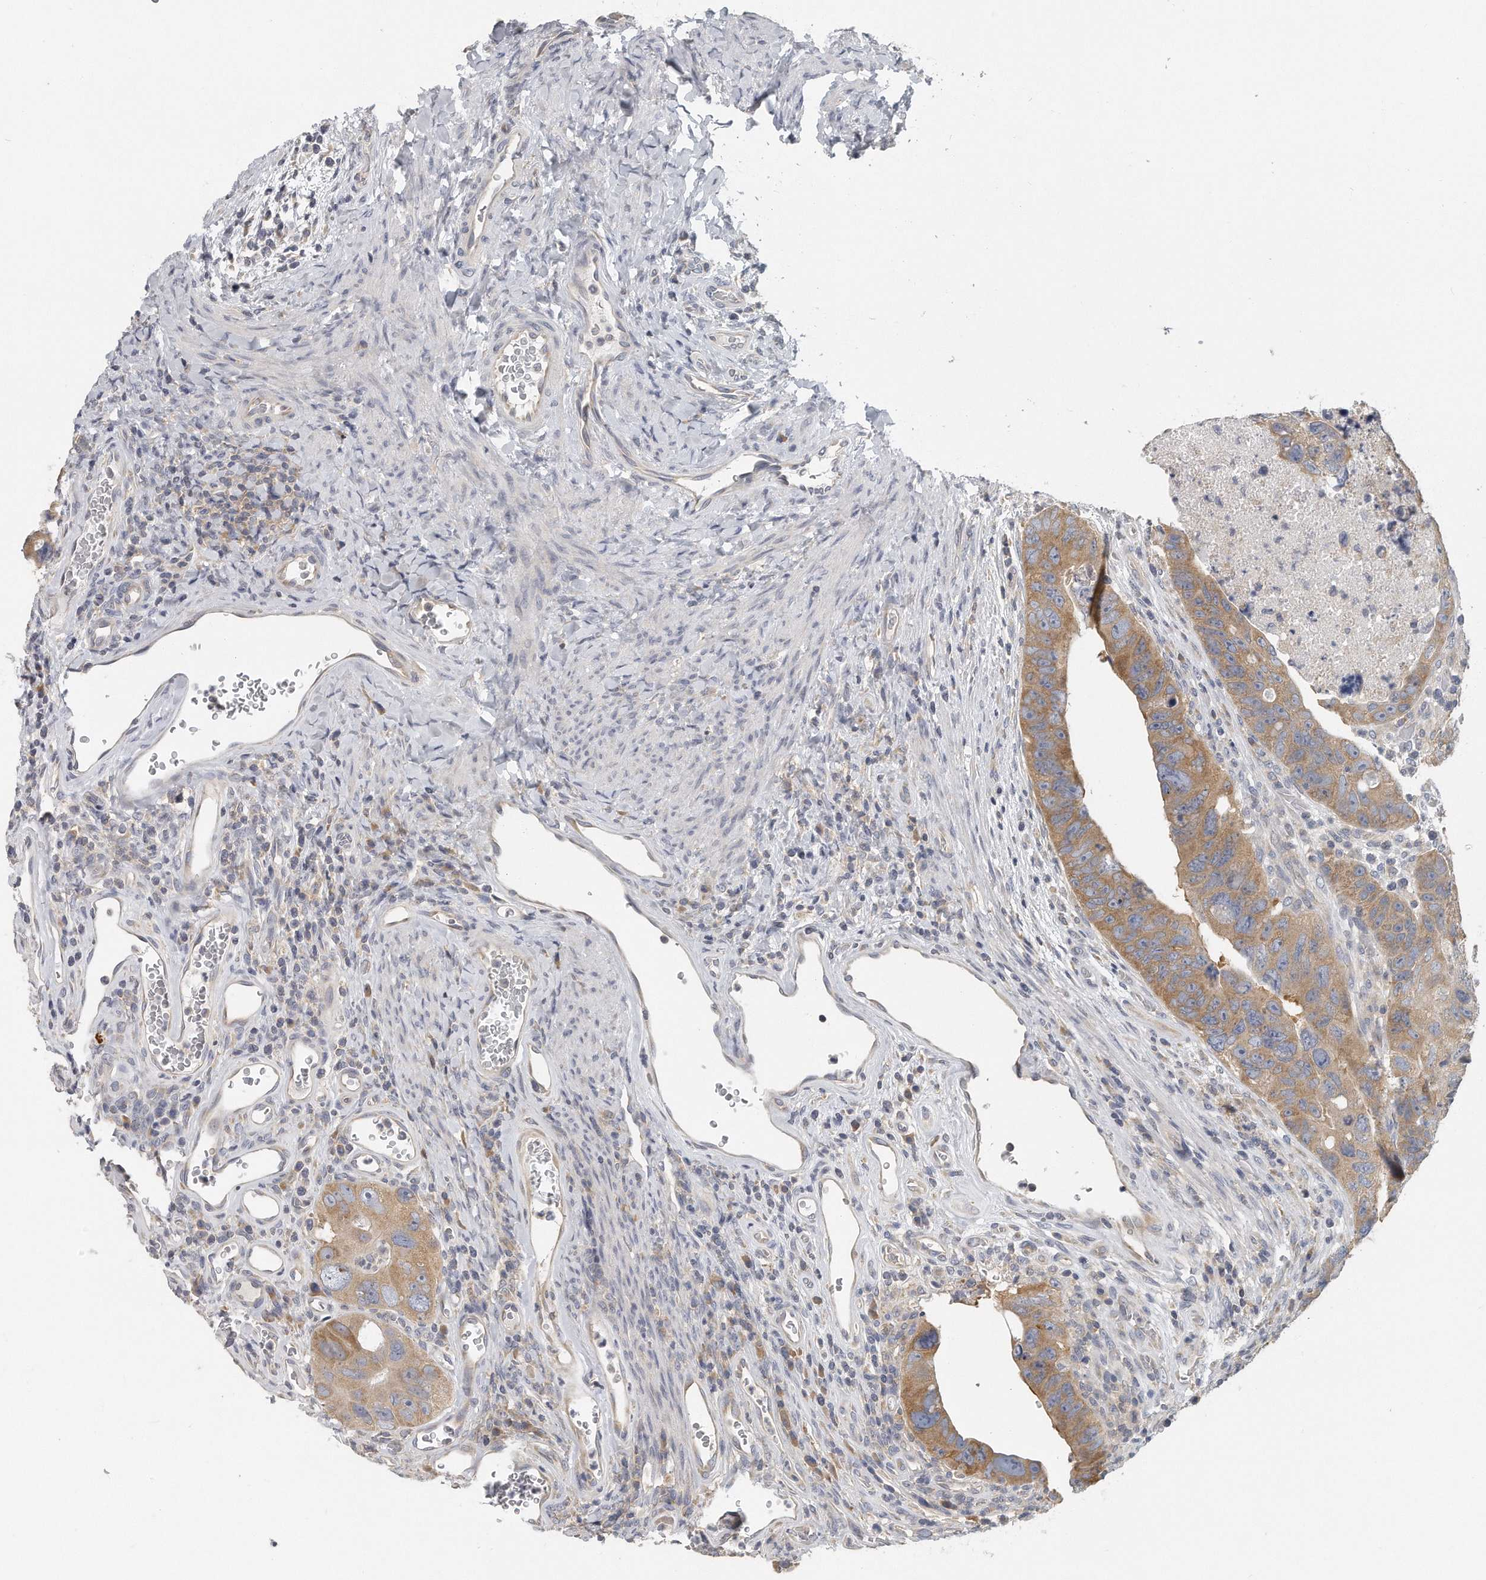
{"staining": {"intensity": "moderate", "quantity": "25%-75%", "location": "cytoplasmic/membranous"}, "tissue": "colorectal cancer", "cell_type": "Tumor cells", "image_type": "cancer", "snomed": [{"axis": "morphology", "description": "Adenocarcinoma, NOS"}, {"axis": "topography", "description": "Rectum"}], "caption": "Protein staining of colorectal adenocarcinoma tissue exhibits moderate cytoplasmic/membranous expression in about 25%-75% of tumor cells. The protein is shown in brown color, while the nuclei are stained blue.", "gene": "EIF3I", "patient": {"sex": "male", "age": 59}}